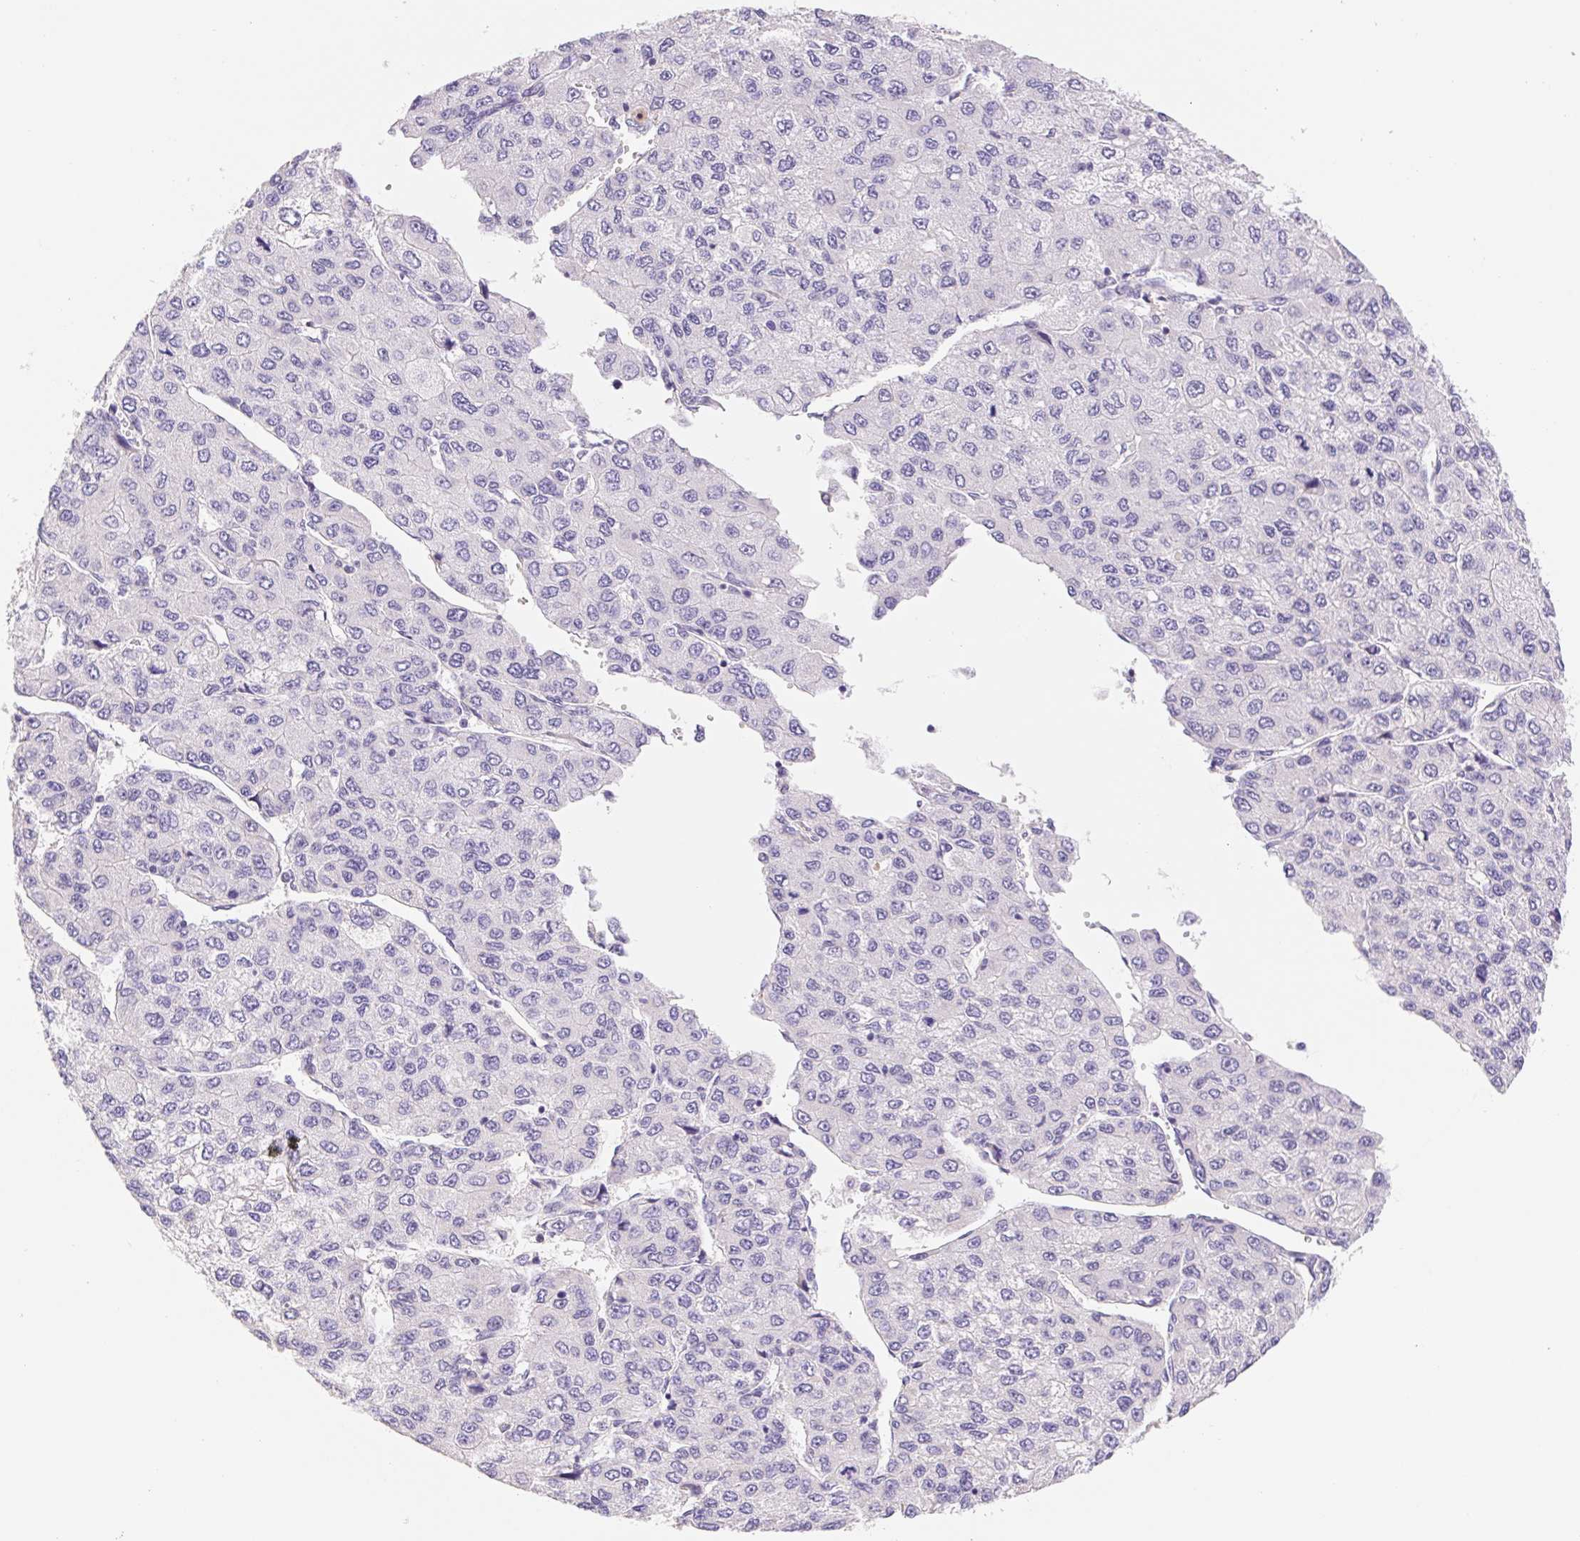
{"staining": {"intensity": "negative", "quantity": "none", "location": "none"}, "tissue": "liver cancer", "cell_type": "Tumor cells", "image_type": "cancer", "snomed": [{"axis": "morphology", "description": "Carcinoma, Hepatocellular, NOS"}, {"axis": "topography", "description": "Liver"}], "caption": "Tumor cells show no significant protein staining in liver cancer.", "gene": "FKBP6", "patient": {"sex": "female", "age": 66}}